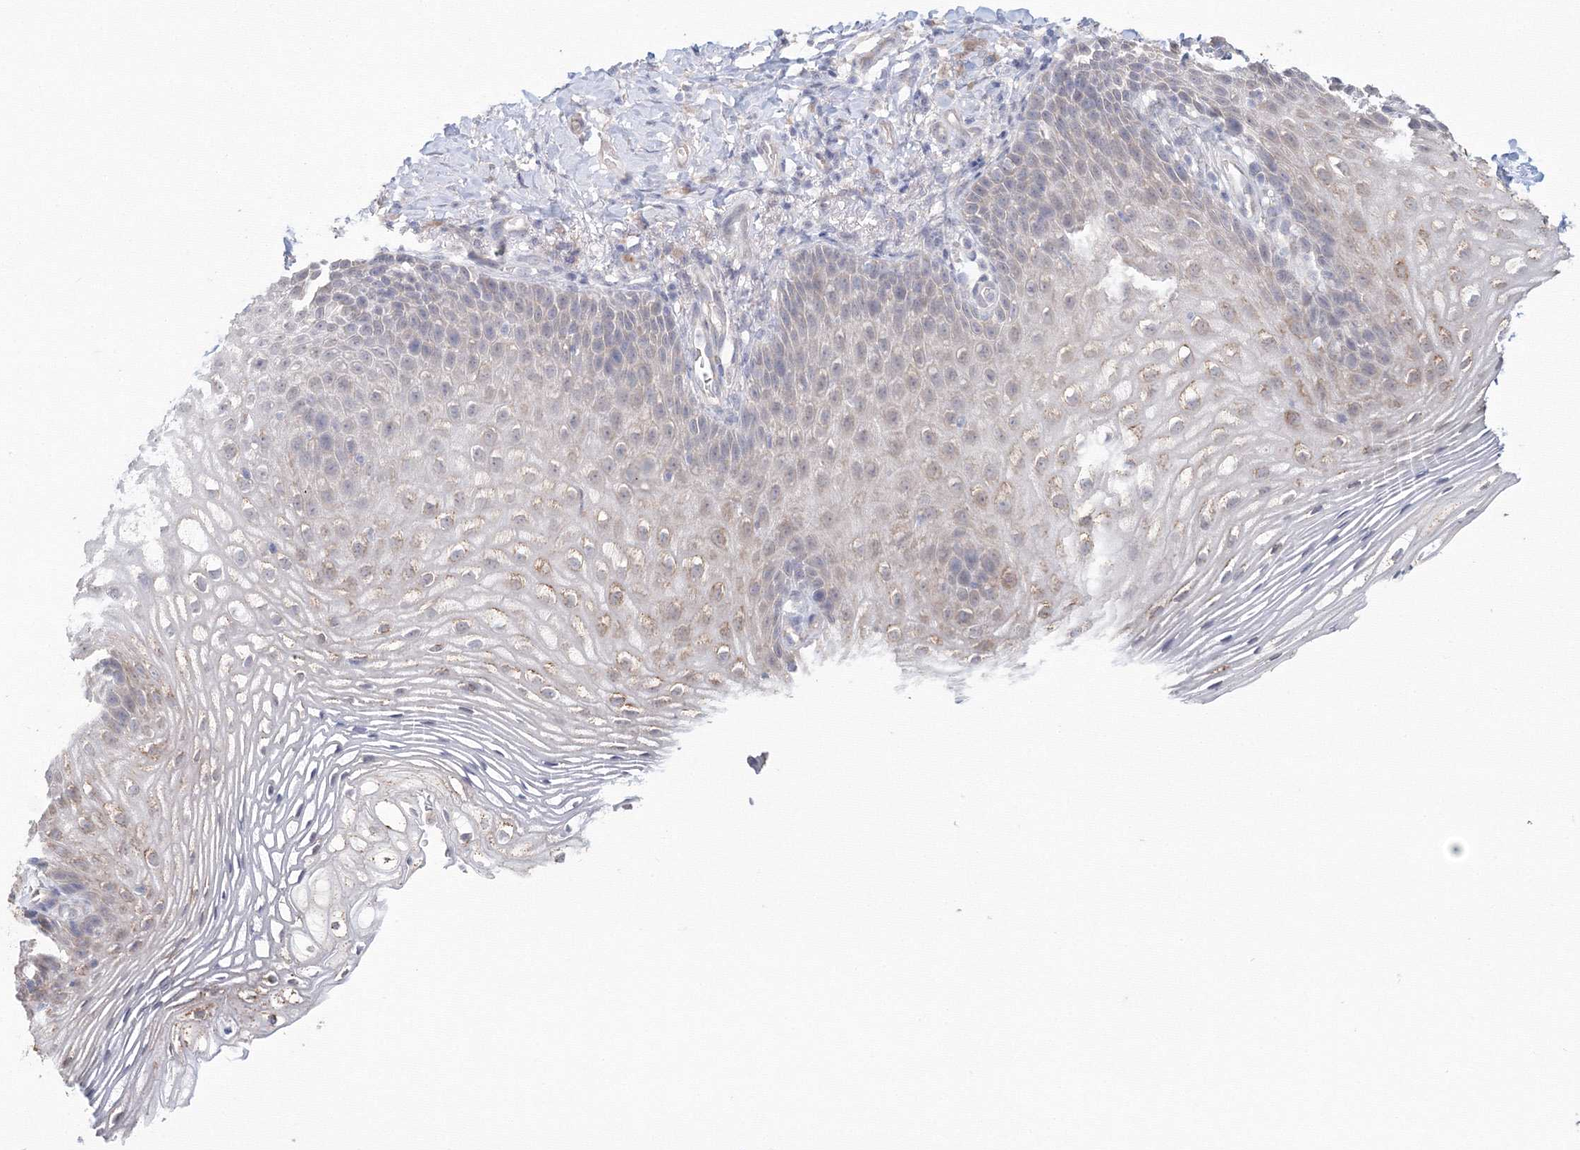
{"staining": {"intensity": "weak", "quantity": "<25%", "location": "cytoplasmic/membranous"}, "tissue": "vagina", "cell_type": "Squamous epithelial cells", "image_type": "normal", "snomed": [{"axis": "morphology", "description": "Normal tissue, NOS"}, {"axis": "topography", "description": "Vagina"}], "caption": "Immunohistochemistry (IHC) micrograph of unremarkable vagina stained for a protein (brown), which exhibits no staining in squamous epithelial cells.", "gene": "DHRS12", "patient": {"sex": "female", "age": 60}}